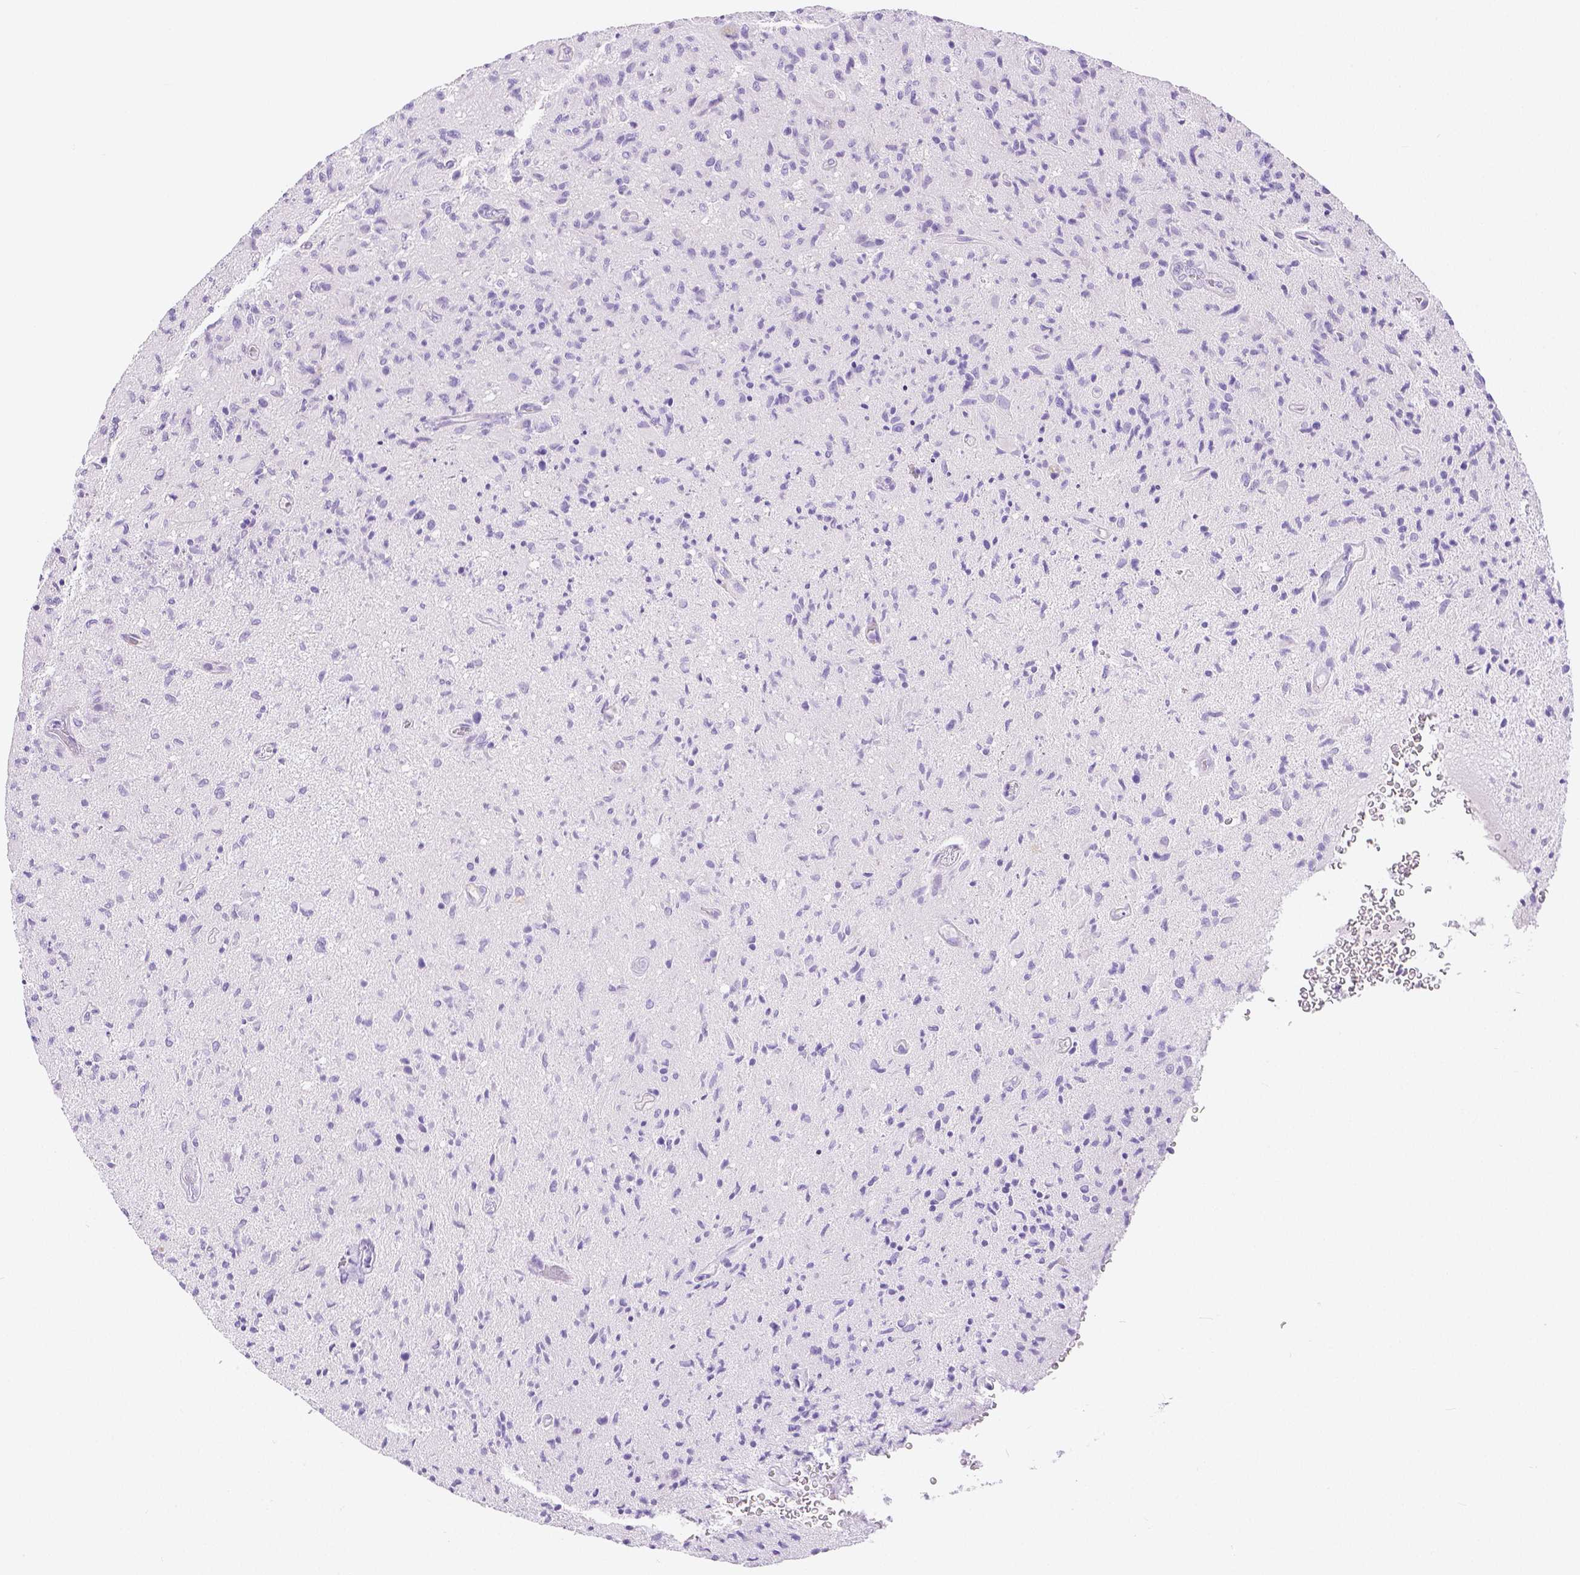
{"staining": {"intensity": "negative", "quantity": "none", "location": "none"}, "tissue": "glioma", "cell_type": "Tumor cells", "image_type": "cancer", "snomed": [{"axis": "morphology", "description": "Glioma, malignant, High grade"}, {"axis": "topography", "description": "Brain"}], "caption": "Tumor cells show no significant protein positivity in glioma.", "gene": "SLC27A5", "patient": {"sex": "male", "age": 54}}